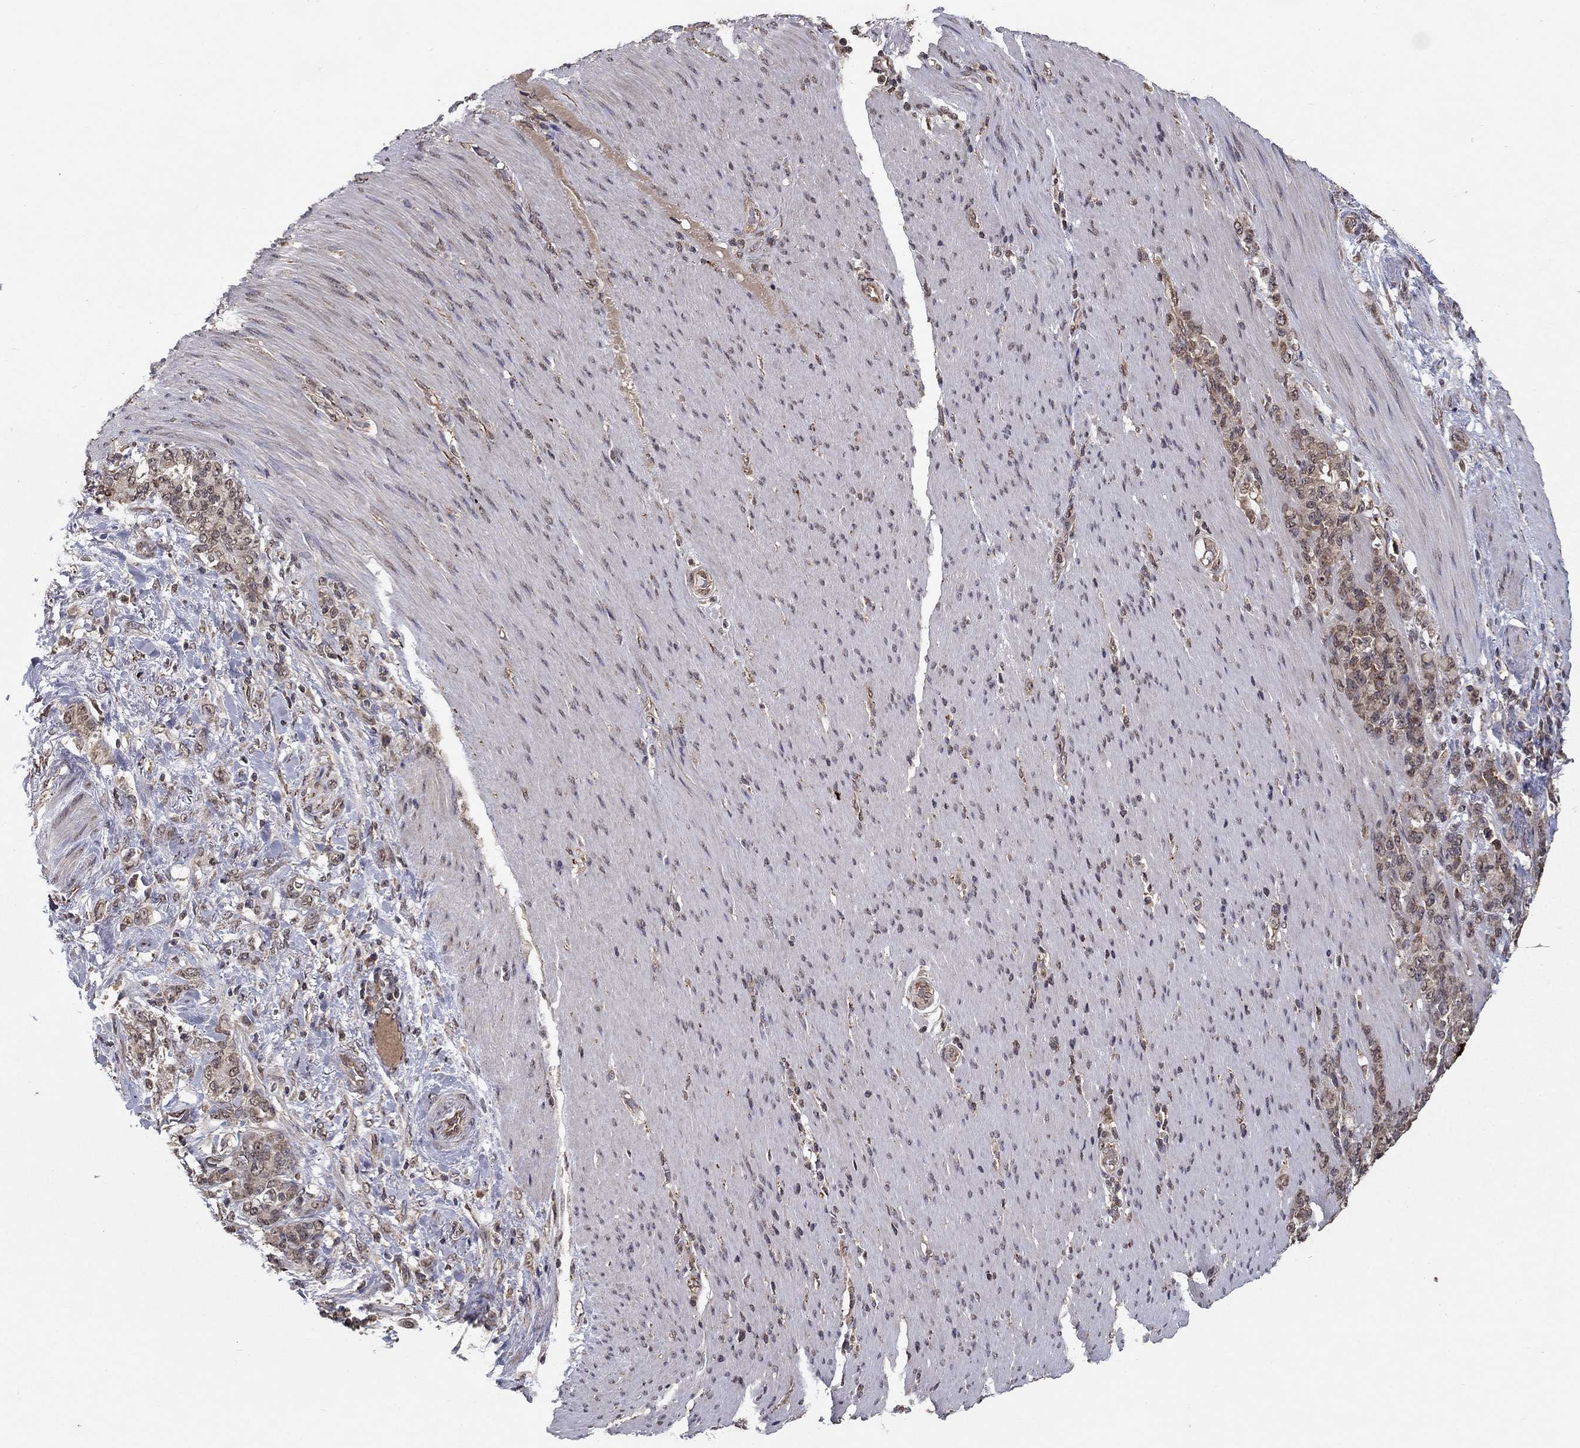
{"staining": {"intensity": "weak", "quantity": "<25%", "location": "cytoplasmic/membranous"}, "tissue": "stomach cancer", "cell_type": "Tumor cells", "image_type": "cancer", "snomed": [{"axis": "morphology", "description": "Normal tissue, NOS"}, {"axis": "morphology", "description": "Adenocarcinoma, NOS"}, {"axis": "topography", "description": "Stomach"}], "caption": "High magnification brightfield microscopy of stomach cancer stained with DAB (3,3'-diaminobenzidine) (brown) and counterstained with hematoxylin (blue): tumor cells show no significant positivity.", "gene": "SLC2A13", "patient": {"sex": "female", "age": 79}}